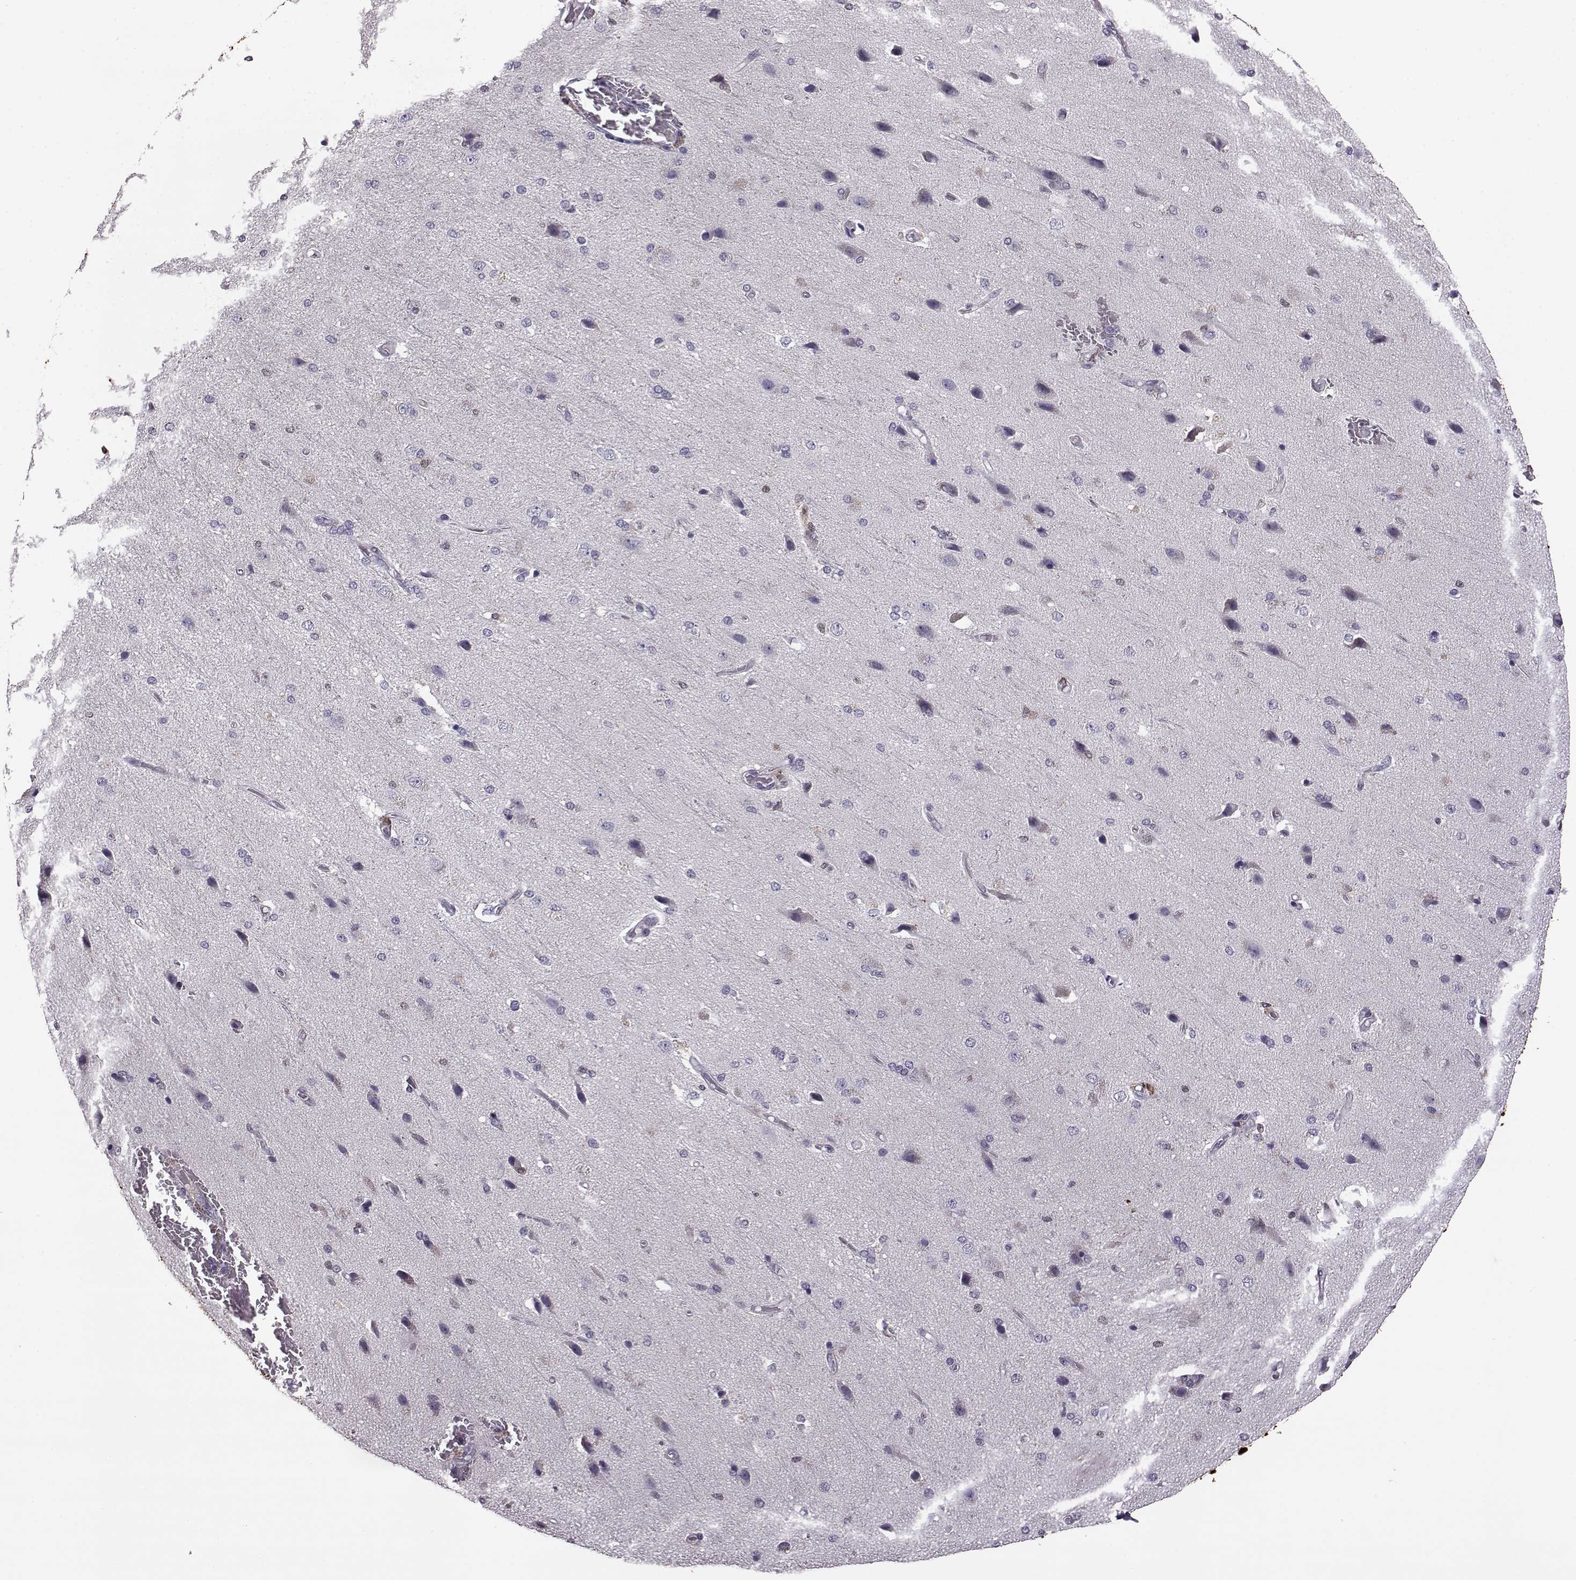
{"staining": {"intensity": "negative", "quantity": "none", "location": "none"}, "tissue": "cerebral cortex", "cell_type": "Endothelial cells", "image_type": "normal", "snomed": [{"axis": "morphology", "description": "Normal tissue, NOS"}, {"axis": "morphology", "description": "Glioma, malignant, High grade"}, {"axis": "topography", "description": "Cerebral cortex"}], "caption": "Human cerebral cortex stained for a protein using IHC demonstrates no expression in endothelial cells.", "gene": "AKR1B1", "patient": {"sex": "male", "age": 77}}